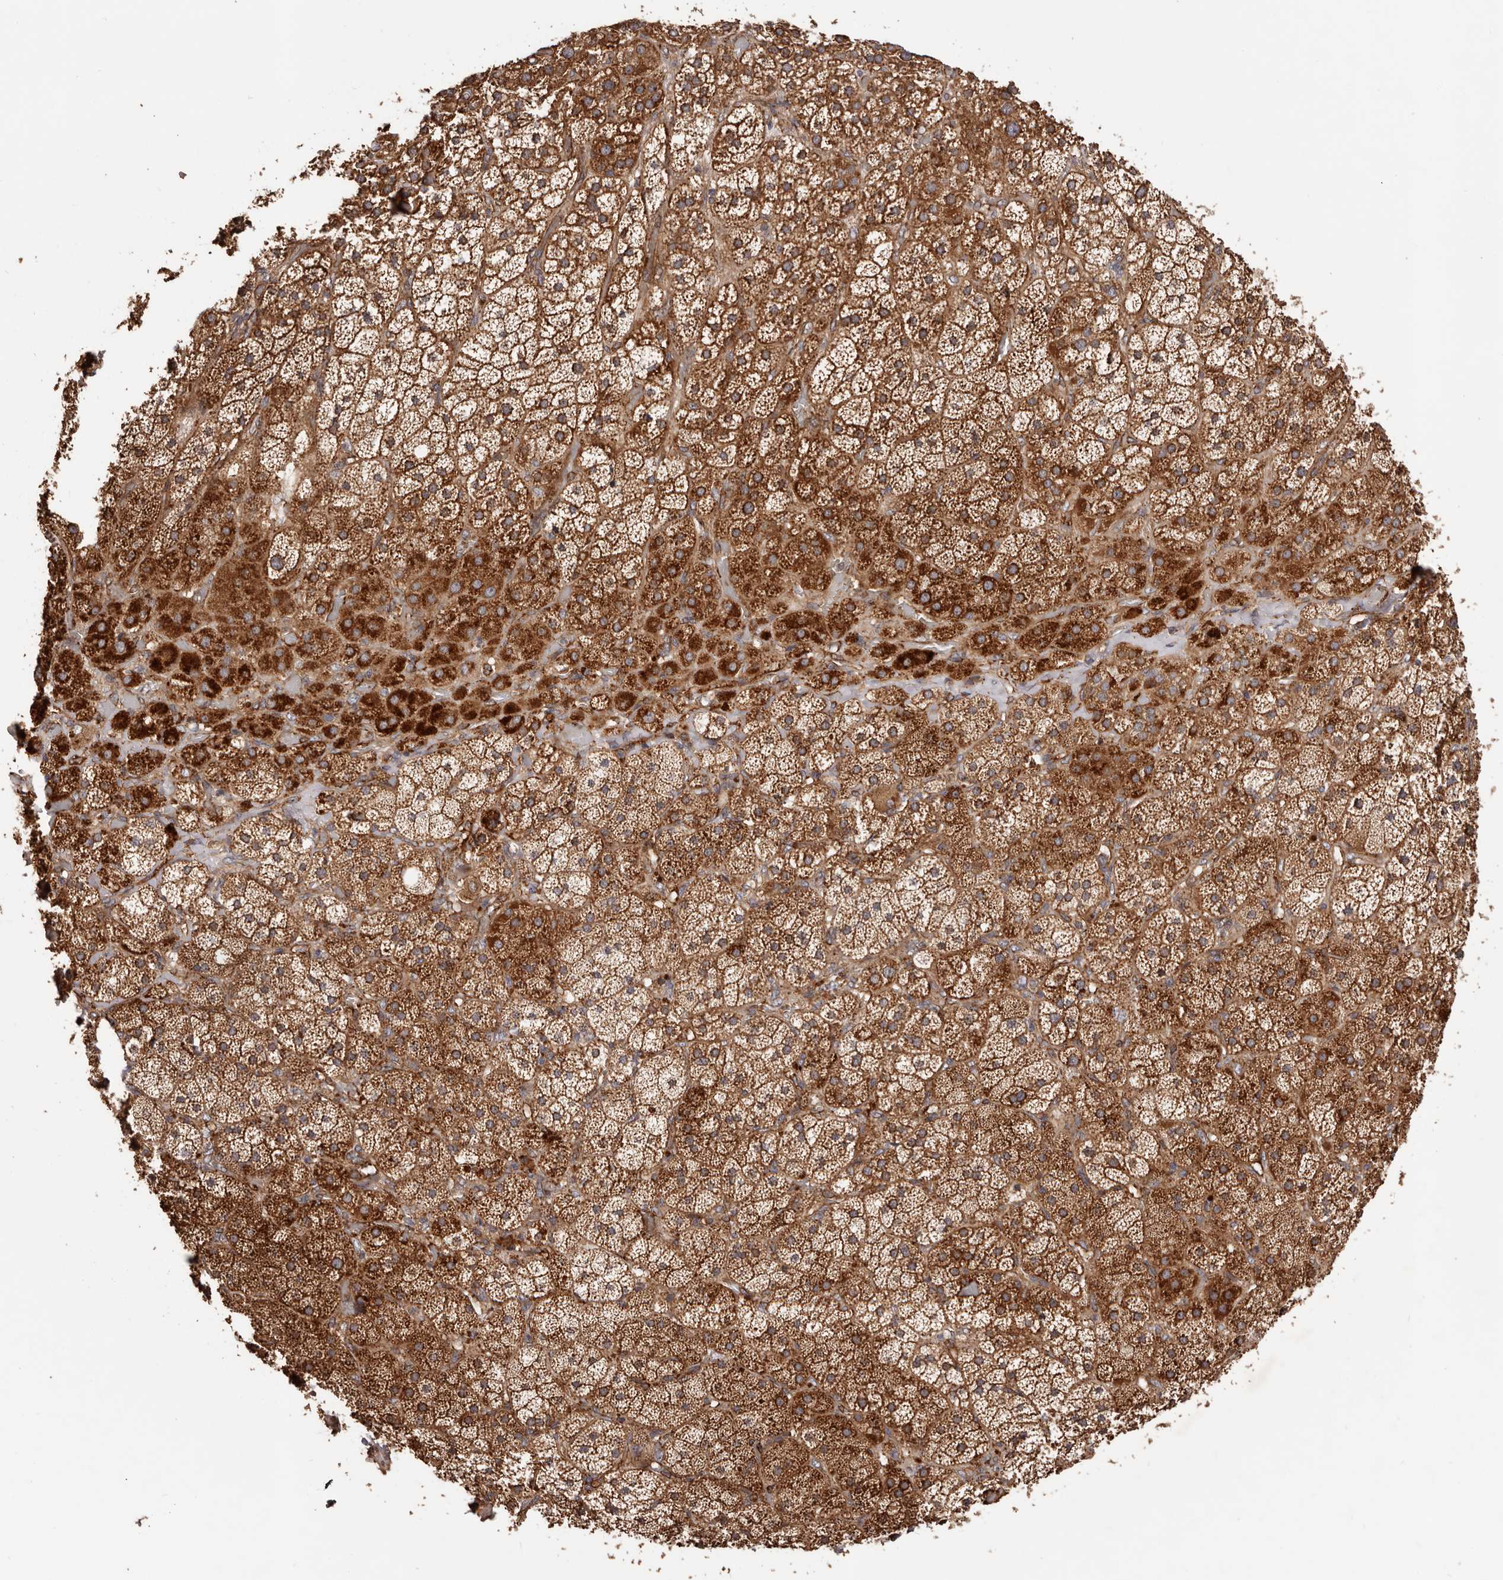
{"staining": {"intensity": "strong", "quantity": "25%-75%", "location": "cytoplasmic/membranous"}, "tissue": "adrenal gland", "cell_type": "Glandular cells", "image_type": "normal", "snomed": [{"axis": "morphology", "description": "Normal tissue, NOS"}, {"axis": "topography", "description": "Adrenal gland"}], "caption": "The micrograph displays a brown stain indicating the presence of a protein in the cytoplasmic/membranous of glandular cells in adrenal gland.", "gene": "GTPBP1", "patient": {"sex": "male", "age": 57}}